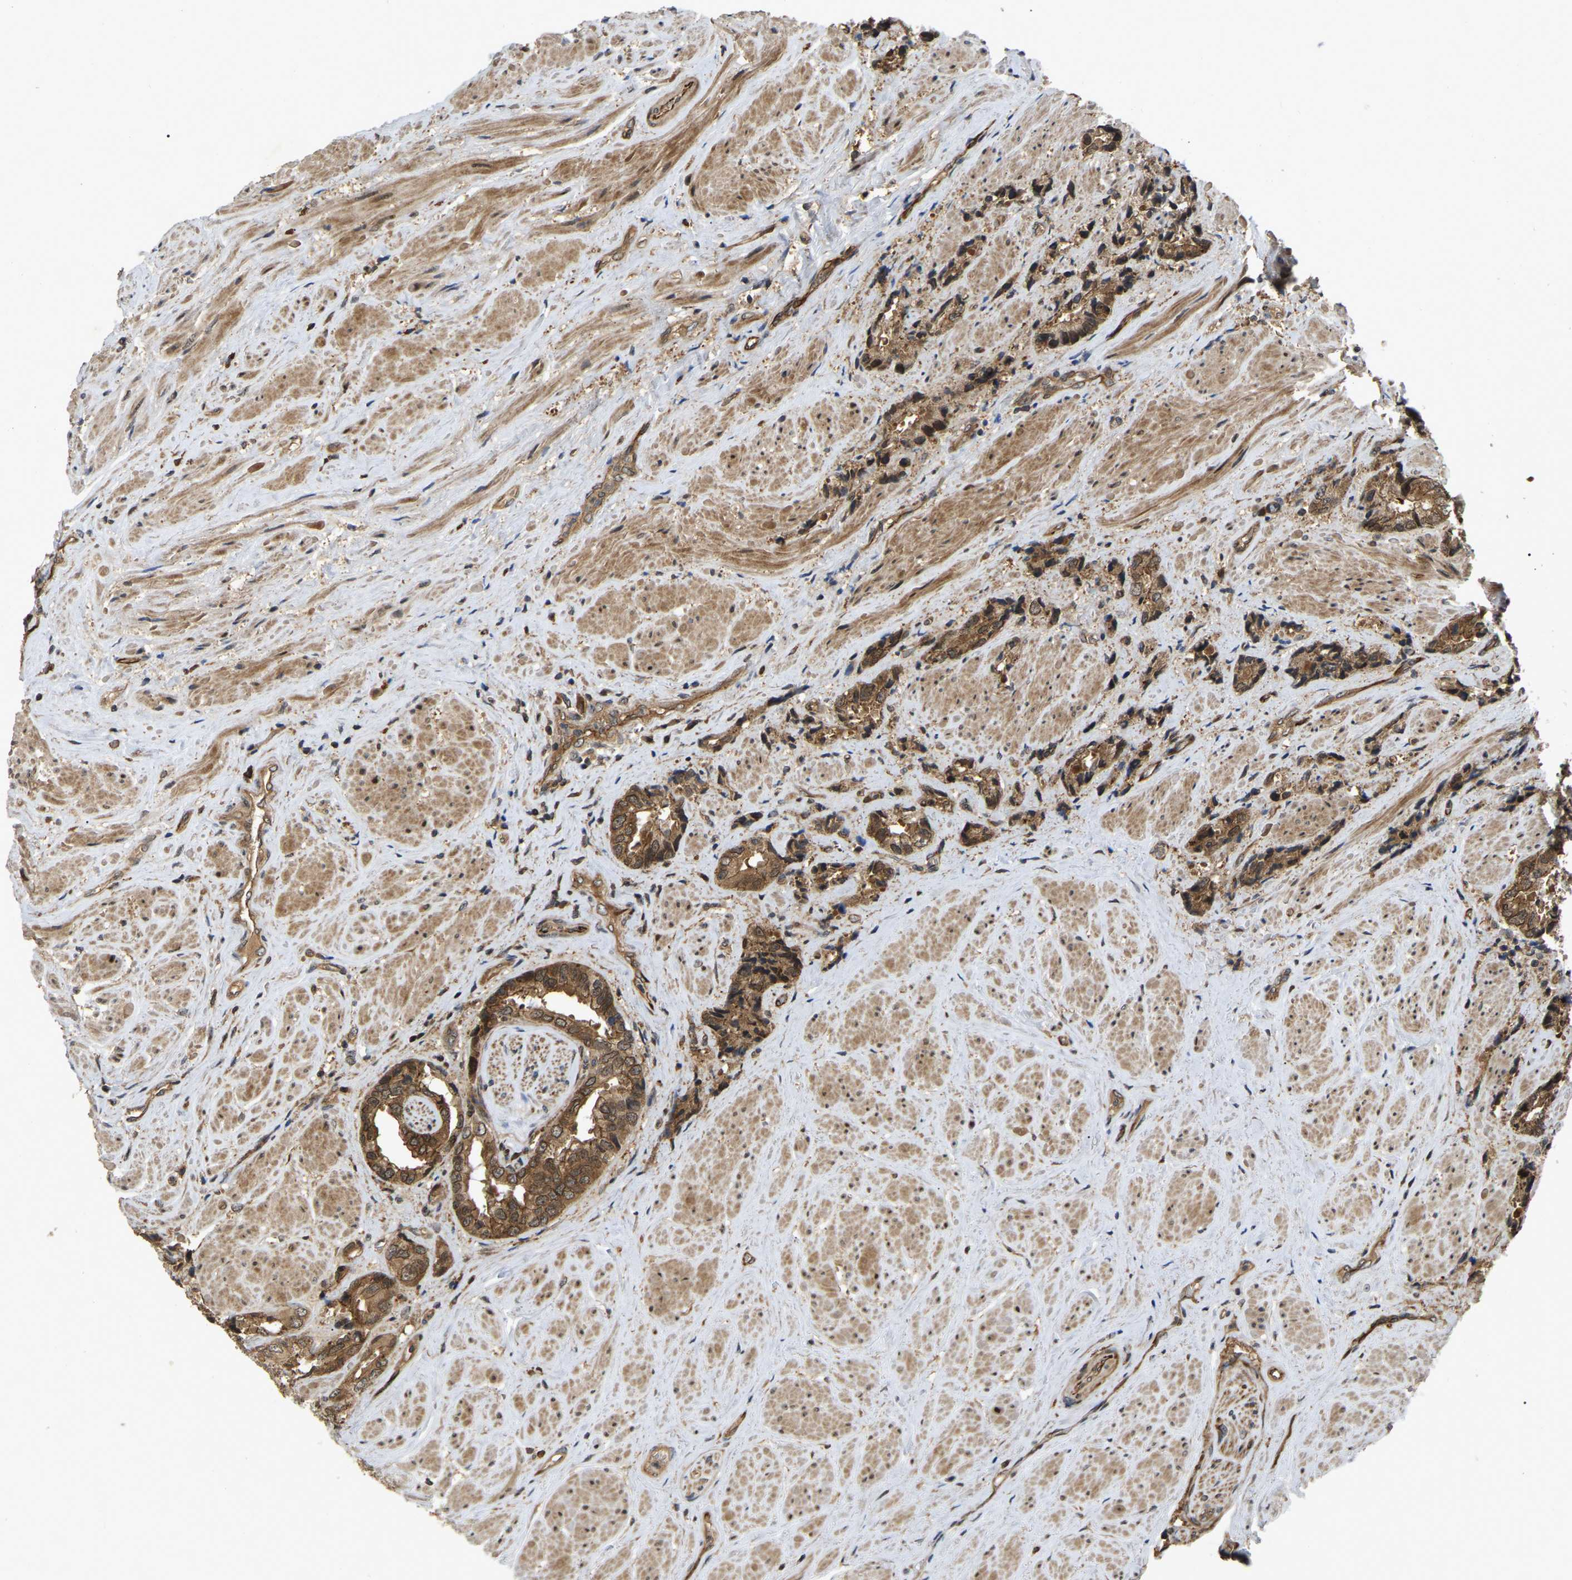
{"staining": {"intensity": "moderate", "quantity": ">75%", "location": "cytoplasmic/membranous,nuclear"}, "tissue": "prostate cancer", "cell_type": "Tumor cells", "image_type": "cancer", "snomed": [{"axis": "morphology", "description": "Adenocarcinoma, High grade"}, {"axis": "topography", "description": "Prostate"}], "caption": "Protein expression by IHC reveals moderate cytoplasmic/membranous and nuclear expression in about >75% of tumor cells in prostate adenocarcinoma (high-grade). (brown staining indicates protein expression, while blue staining denotes nuclei).", "gene": "KIAA1549", "patient": {"sex": "male", "age": 61}}